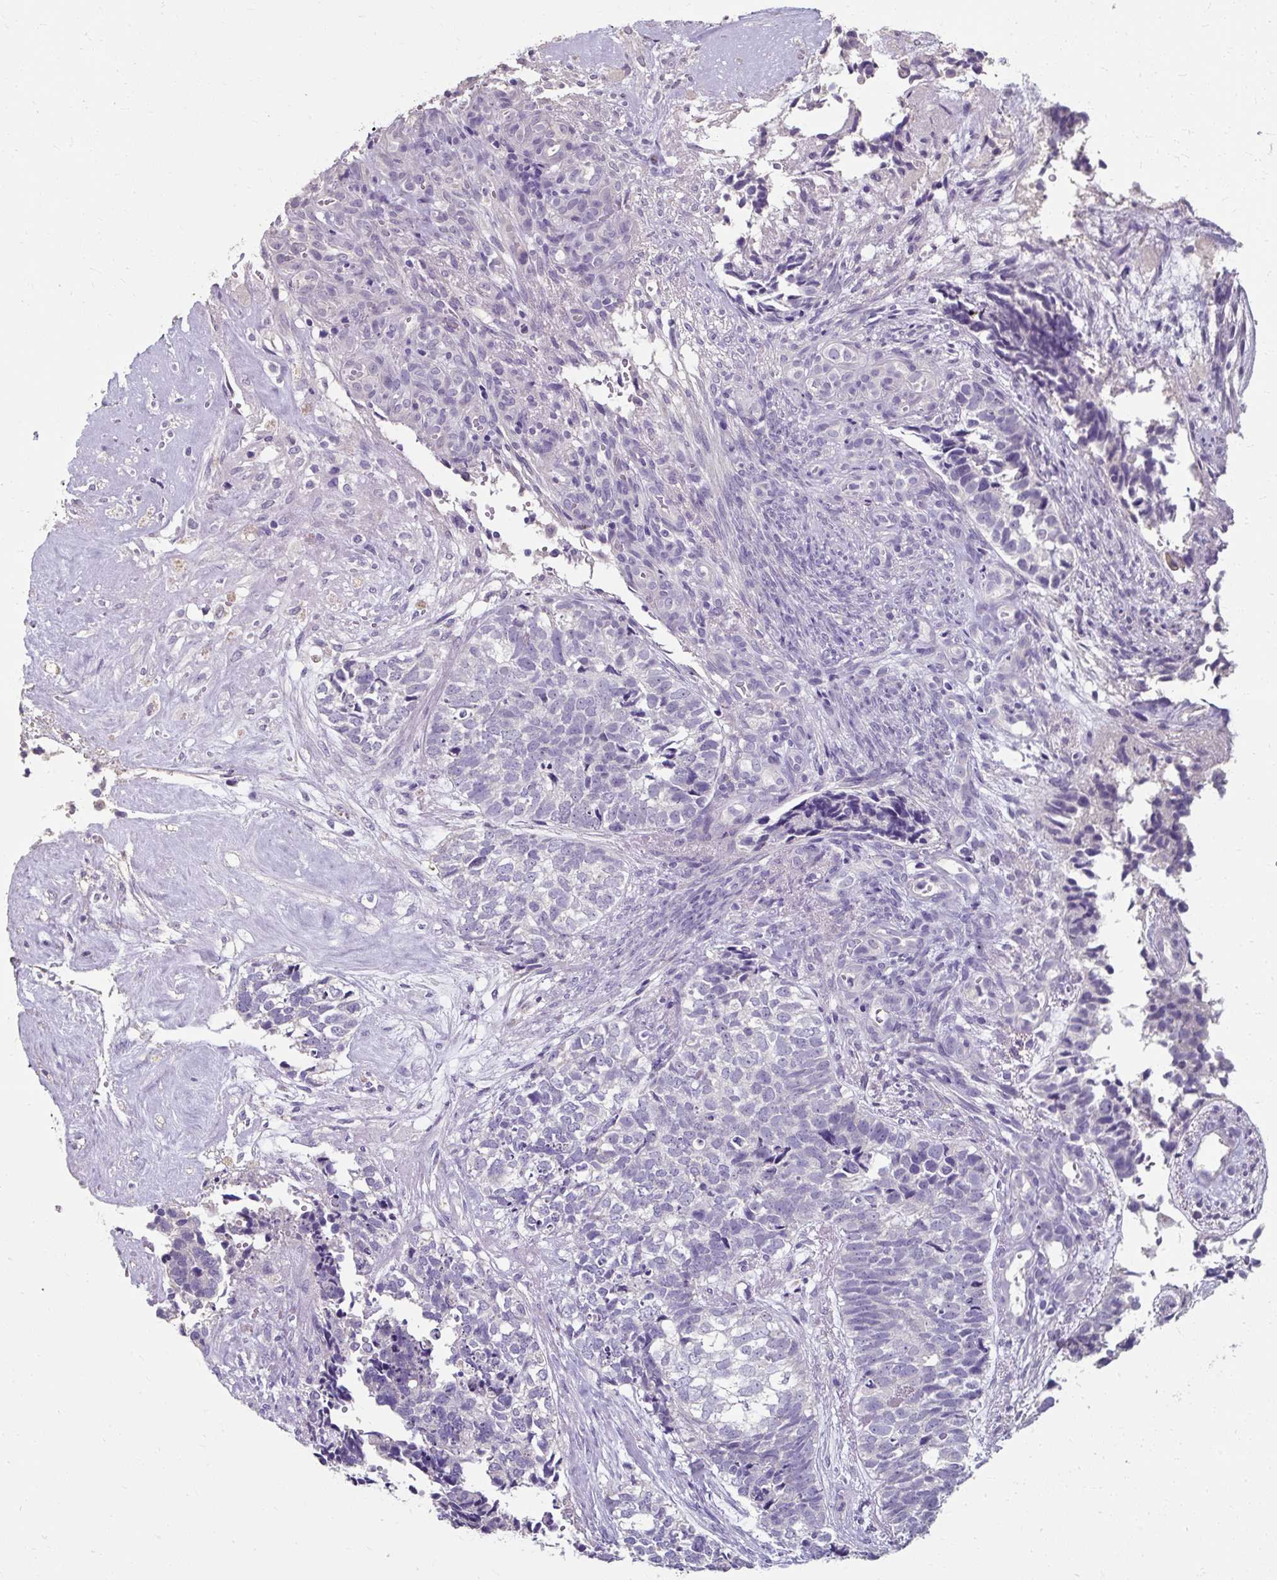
{"staining": {"intensity": "negative", "quantity": "none", "location": "none"}, "tissue": "cervical cancer", "cell_type": "Tumor cells", "image_type": "cancer", "snomed": [{"axis": "morphology", "description": "Squamous cell carcinoma, NOS"}, {"axis": "topography", "description": "Cervix"}], "caption": "Immunohistochemistry image of human cervical cancer (squamous cell carcinoma) stained for a protein (brown), which displays no staining in tumor cells. (Immunohistochemistry (ihc), brightfield microscopy, high magnification).", "gene": "KLHL24", "patient": {"sex": "female", "age": 63}}